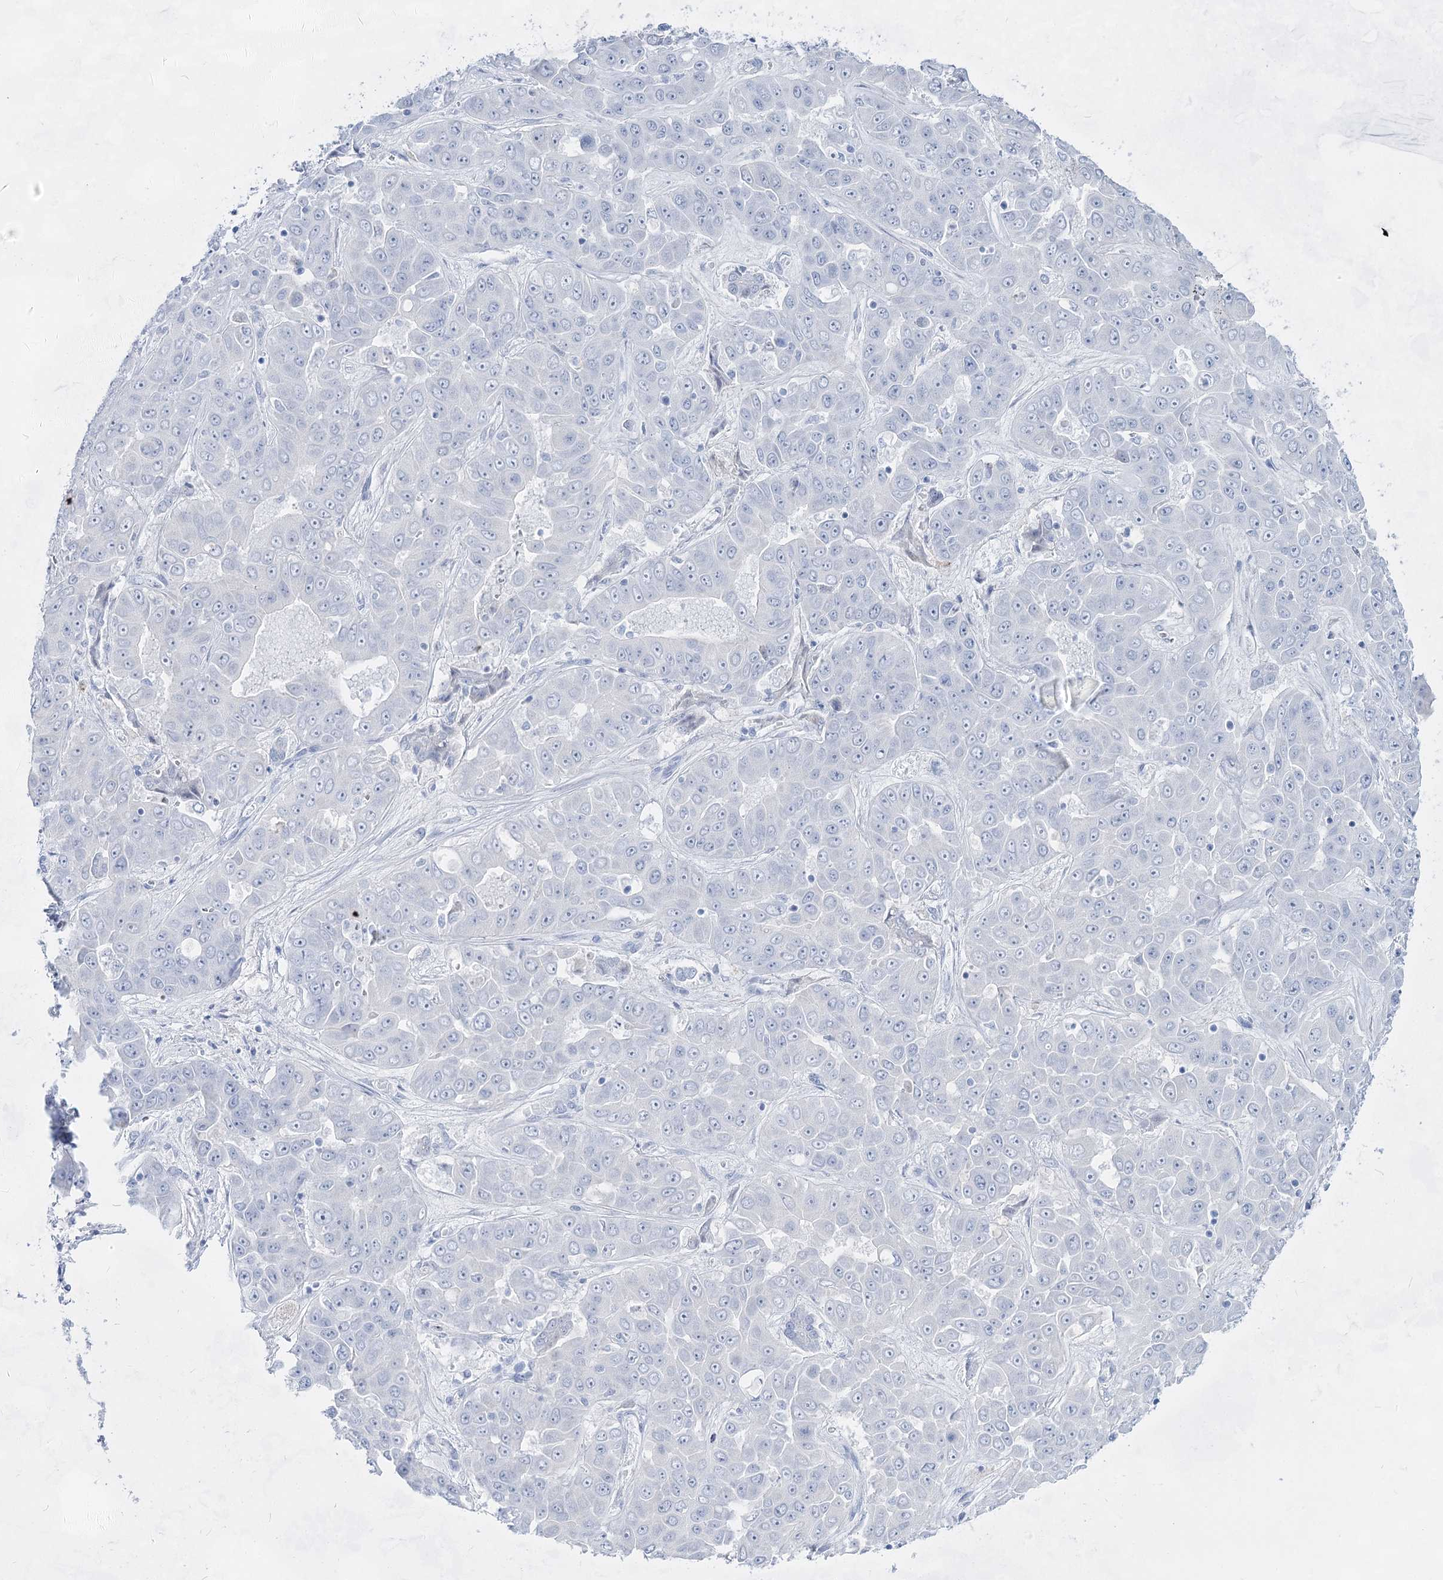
{"staining": {"intensity": "negative", "quantity": "none", "location": "none"}, "tissue": "liver cancer", "cell_type": "Tumor cells", "image_type": "cancer", "snomed": [{"axis": "morphology", "description": "Cholangiocarcinoma"}, {"axis": "topography", "description": "Liver"}], "caption": "Immunohistochemical staining of human liver cancer (cholangiocarcinoma) reveals no significant staining in tumor cells. The staining is performed using DAB (3,3'-diaminobenzidine) brown chromogen with nuclei counter-stained in using hematoxylin.", "gene": "ACRV1", "patient": {"sex": "female", "age": 52}}